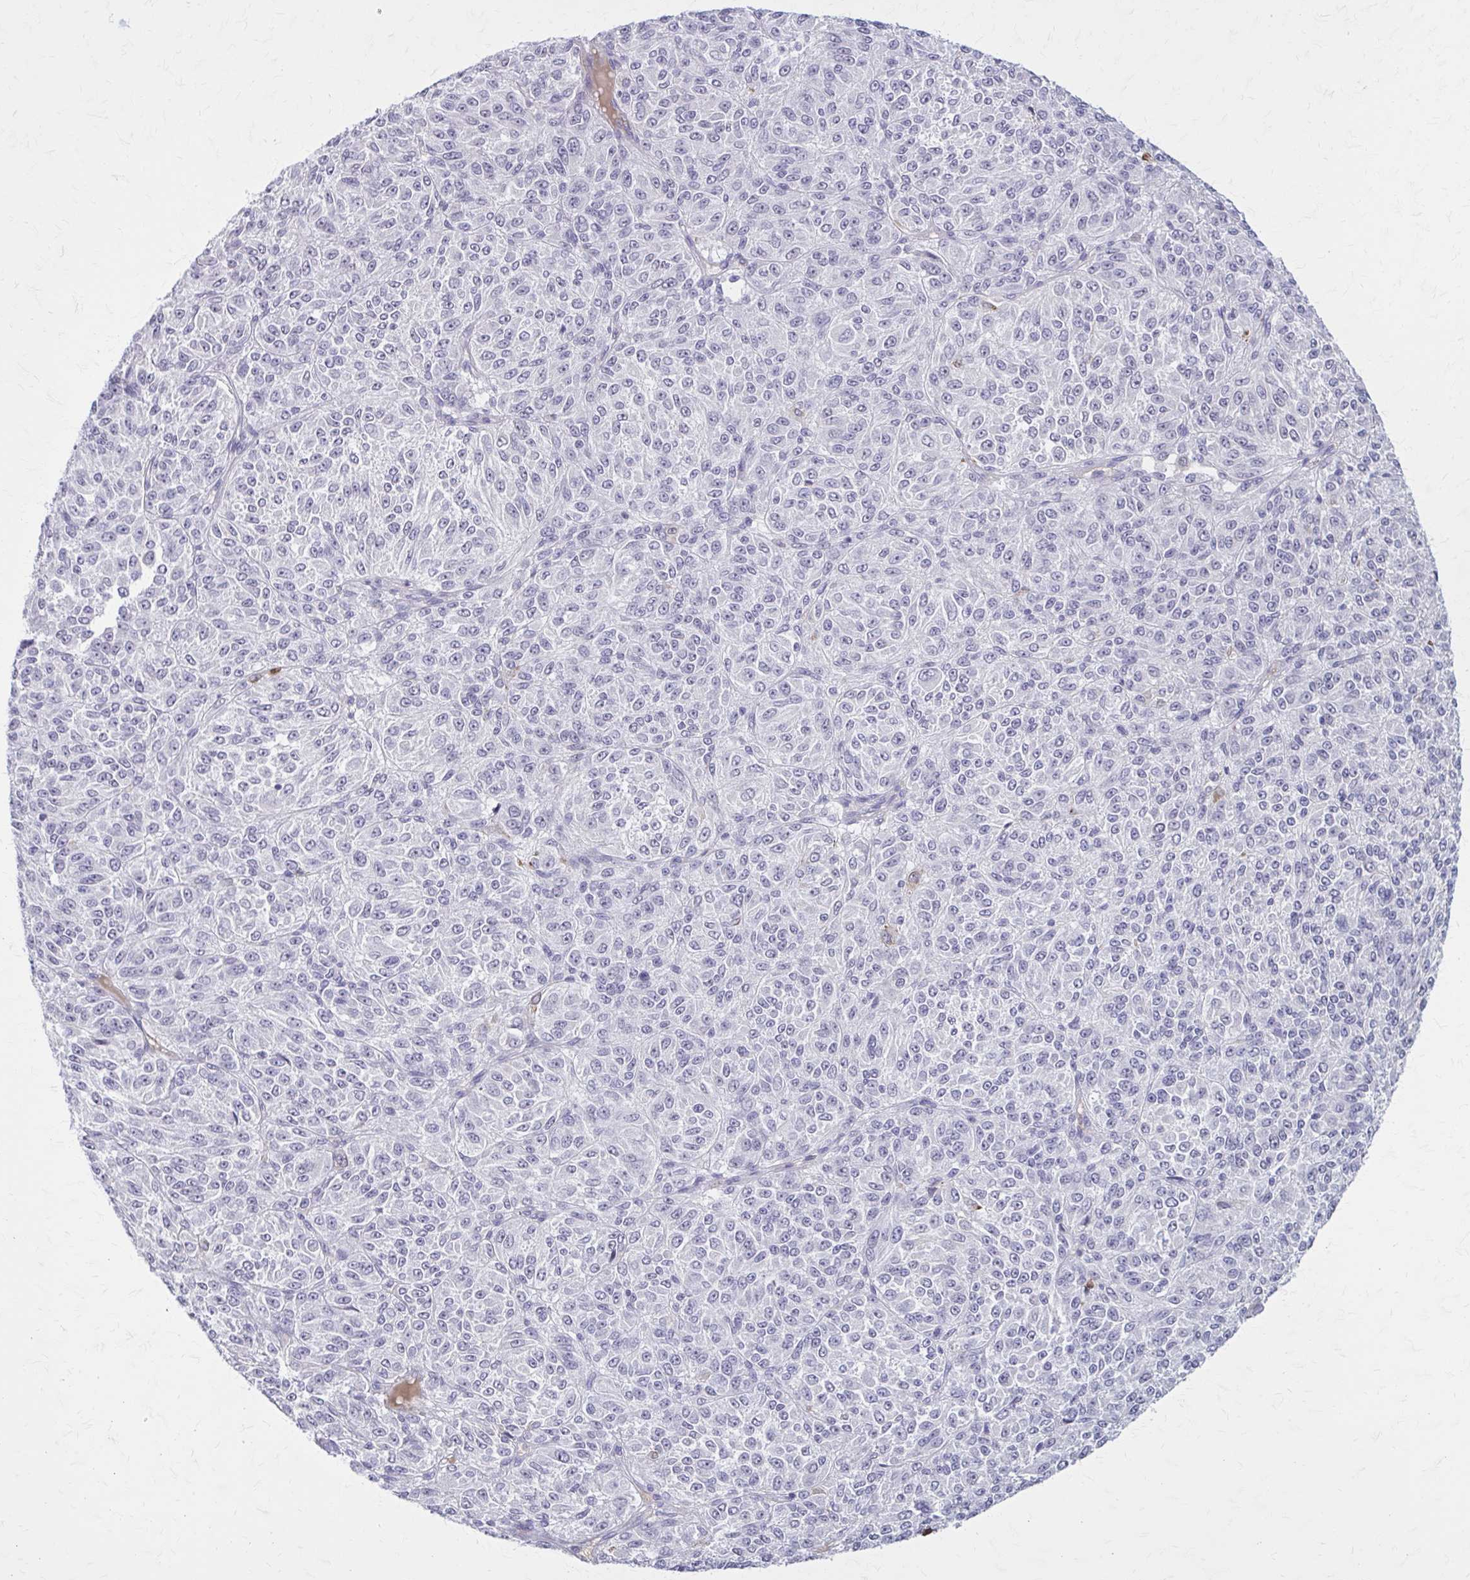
{"staining": {"intensity": "negative", "quantity": "none", "location": "none"}, "tissue": "melanoma", "cell_type": "Tumor cells", "image_type": "cancer", "snomed": [{"axis": "morphology", "description": "Malignant melanoma, Metastatic site"}, {"axis": "topography", "description": "Brain"}], "caption": "Melanoma was stained to show a protein in brown. There is no significant staining in tumor cells.", "gene": "SERPIND1", "patient": {"sex": "female", "age": 56}}